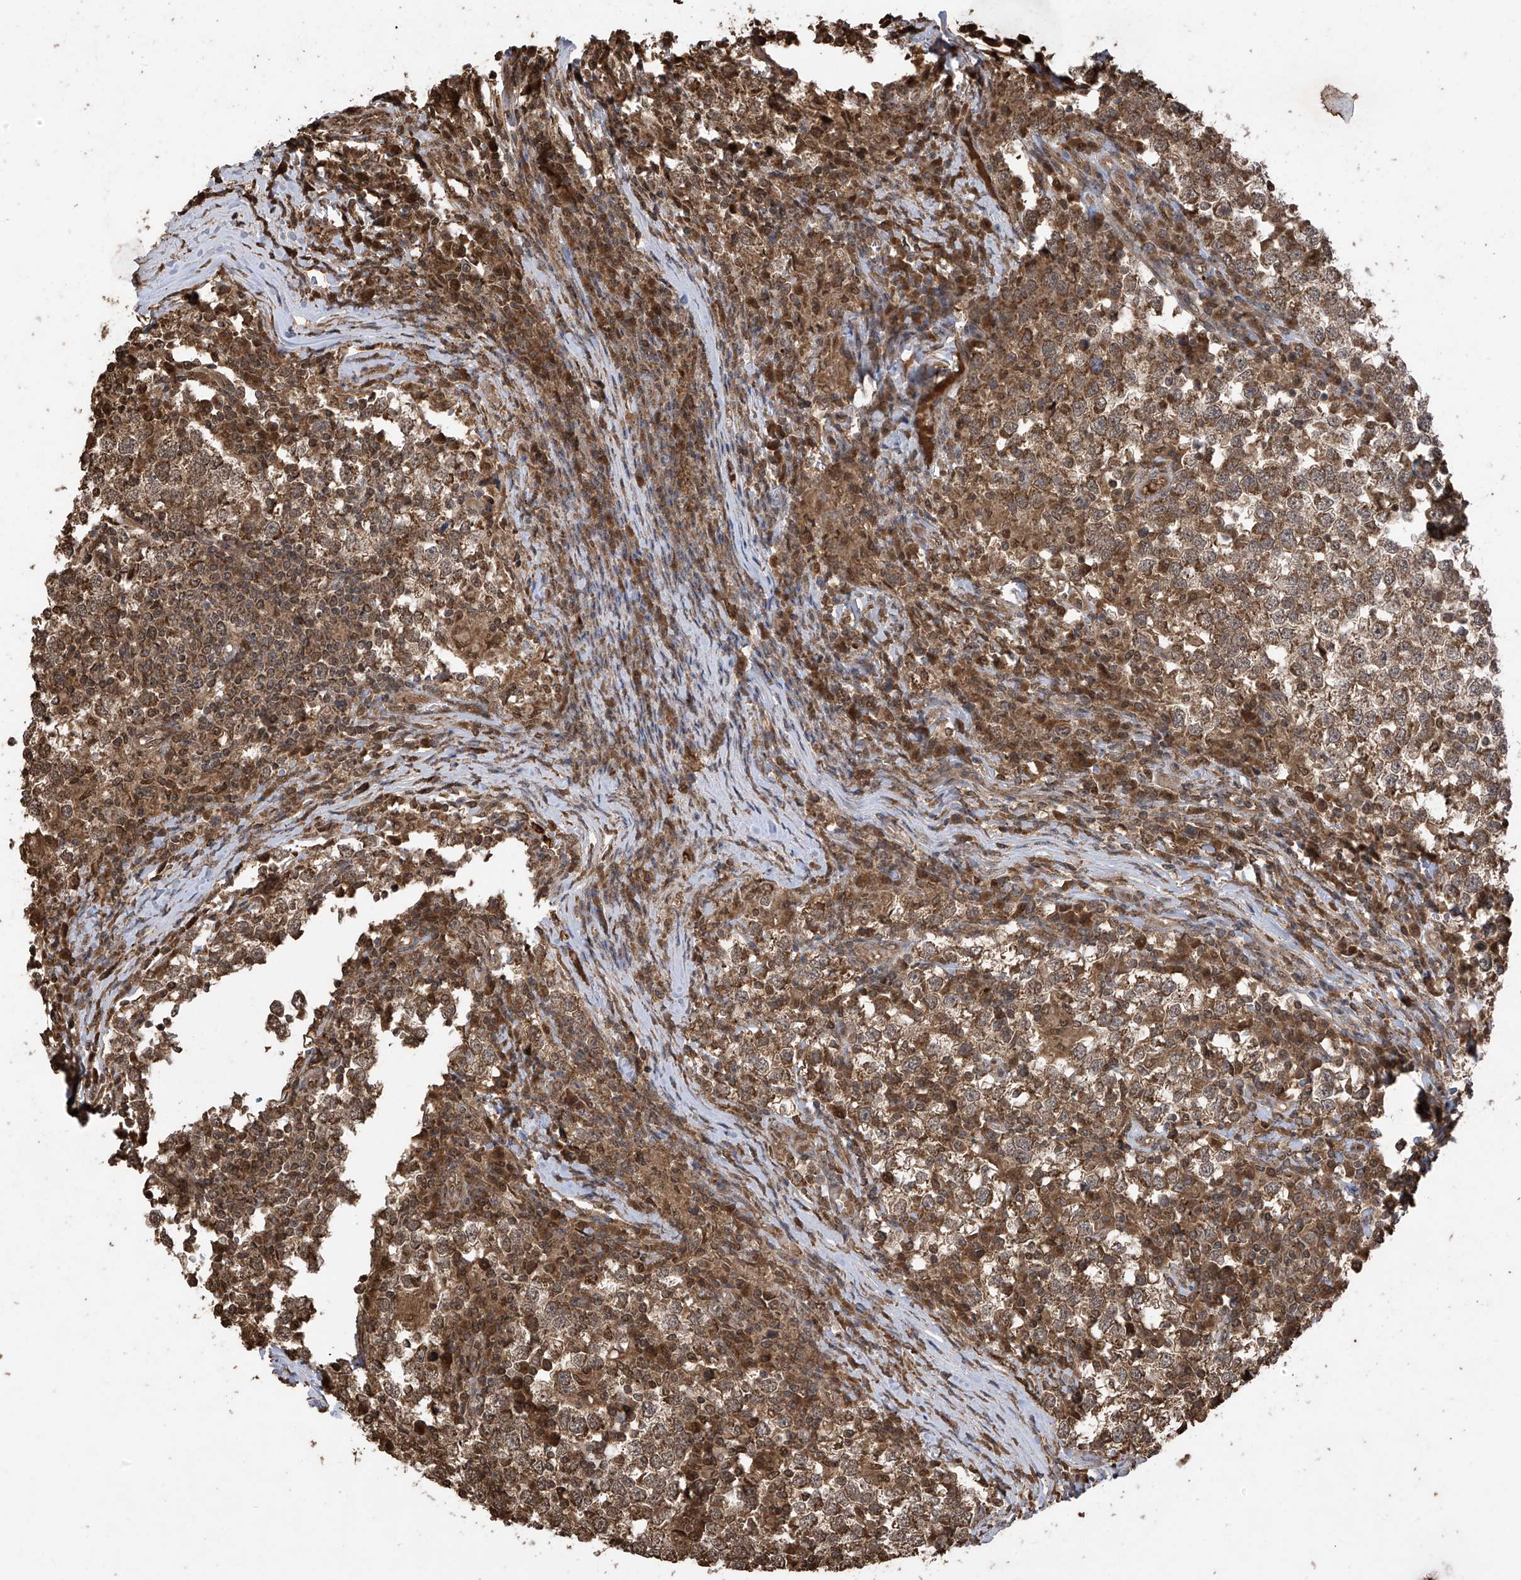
{"staining": {"intensity": "strong", "quantity": ">75%", "location": "cytoplasmic/membranous"}, "tissue": "testis cancer", "cell_type": "Tumor cells", "image_type": "cancer", "snomed": [{"axis": "morphology", "description": "Seminoma, NOS"}, {"axis": "topography", "description": "Testis"}], "caption": "Protein expression analysis of human seminoma (testis) reveals strong cytoplasmic/membranous staining in approximately >75% of tumor cells. (Brightfield microscopy of DAB IHC at high magnification).", "gene": "PNPT1", "patient": {"sex": "male", "age": 65}}